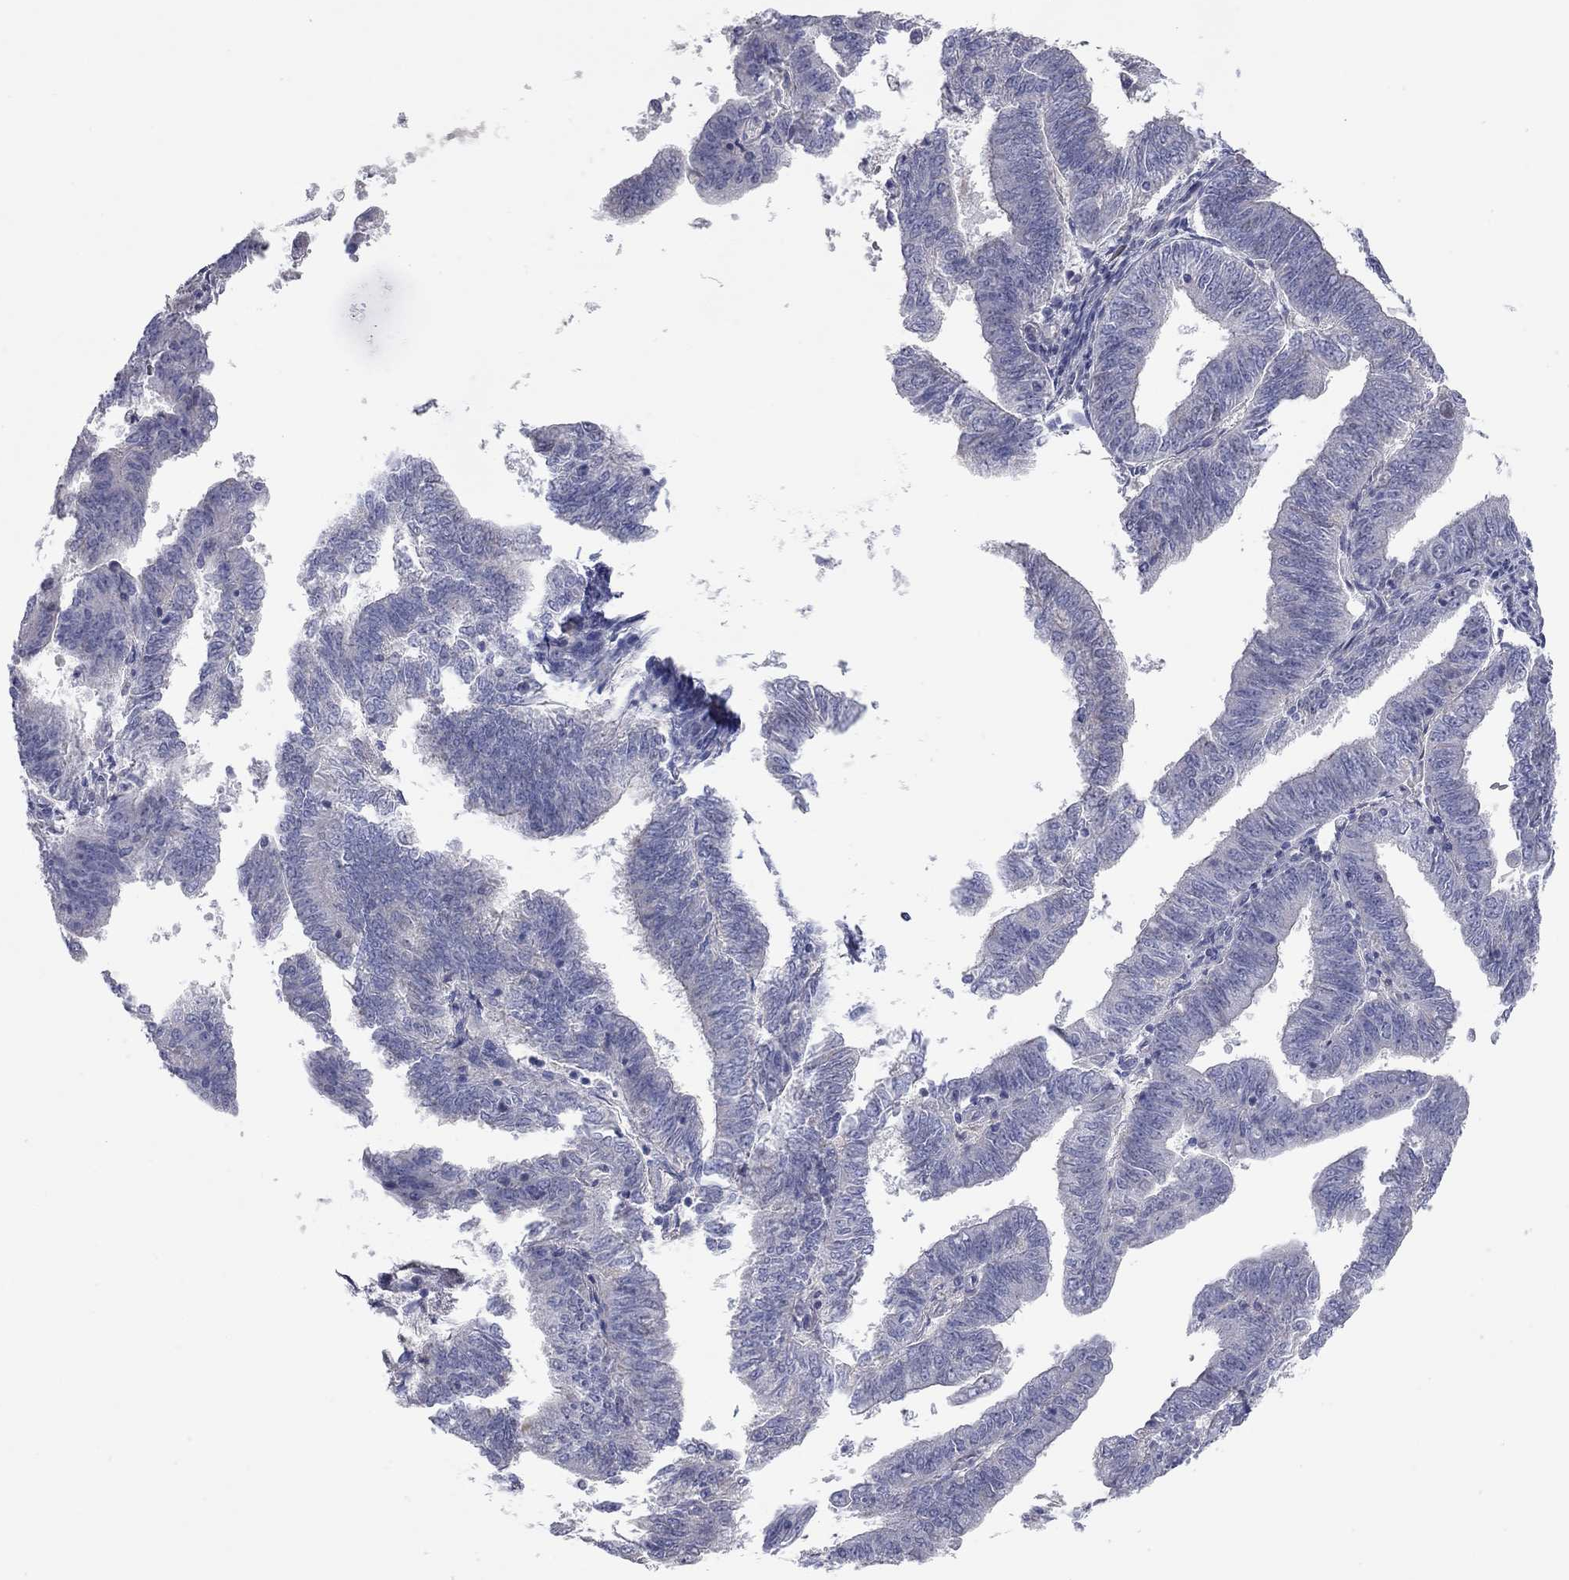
{"staining": {"intensity": "negative", "quantity": "none", "location": "none"}, "tissue": "endometrial cancer", "cell_type": "Tumor cells", "image_type": "cancer", "snomed": [{"axis": "morphology", "description": "Adenocarcinoma, NOS"}, {"axis": "topography", "description": "Endometrium"}], "caption": "Photomicrograph shows no significant protein positivity in tumor cells of endometrial cancer (adenocarcinoma).", "gene": "KCNB1", "patient": {"sex": "female", "age": 82}}